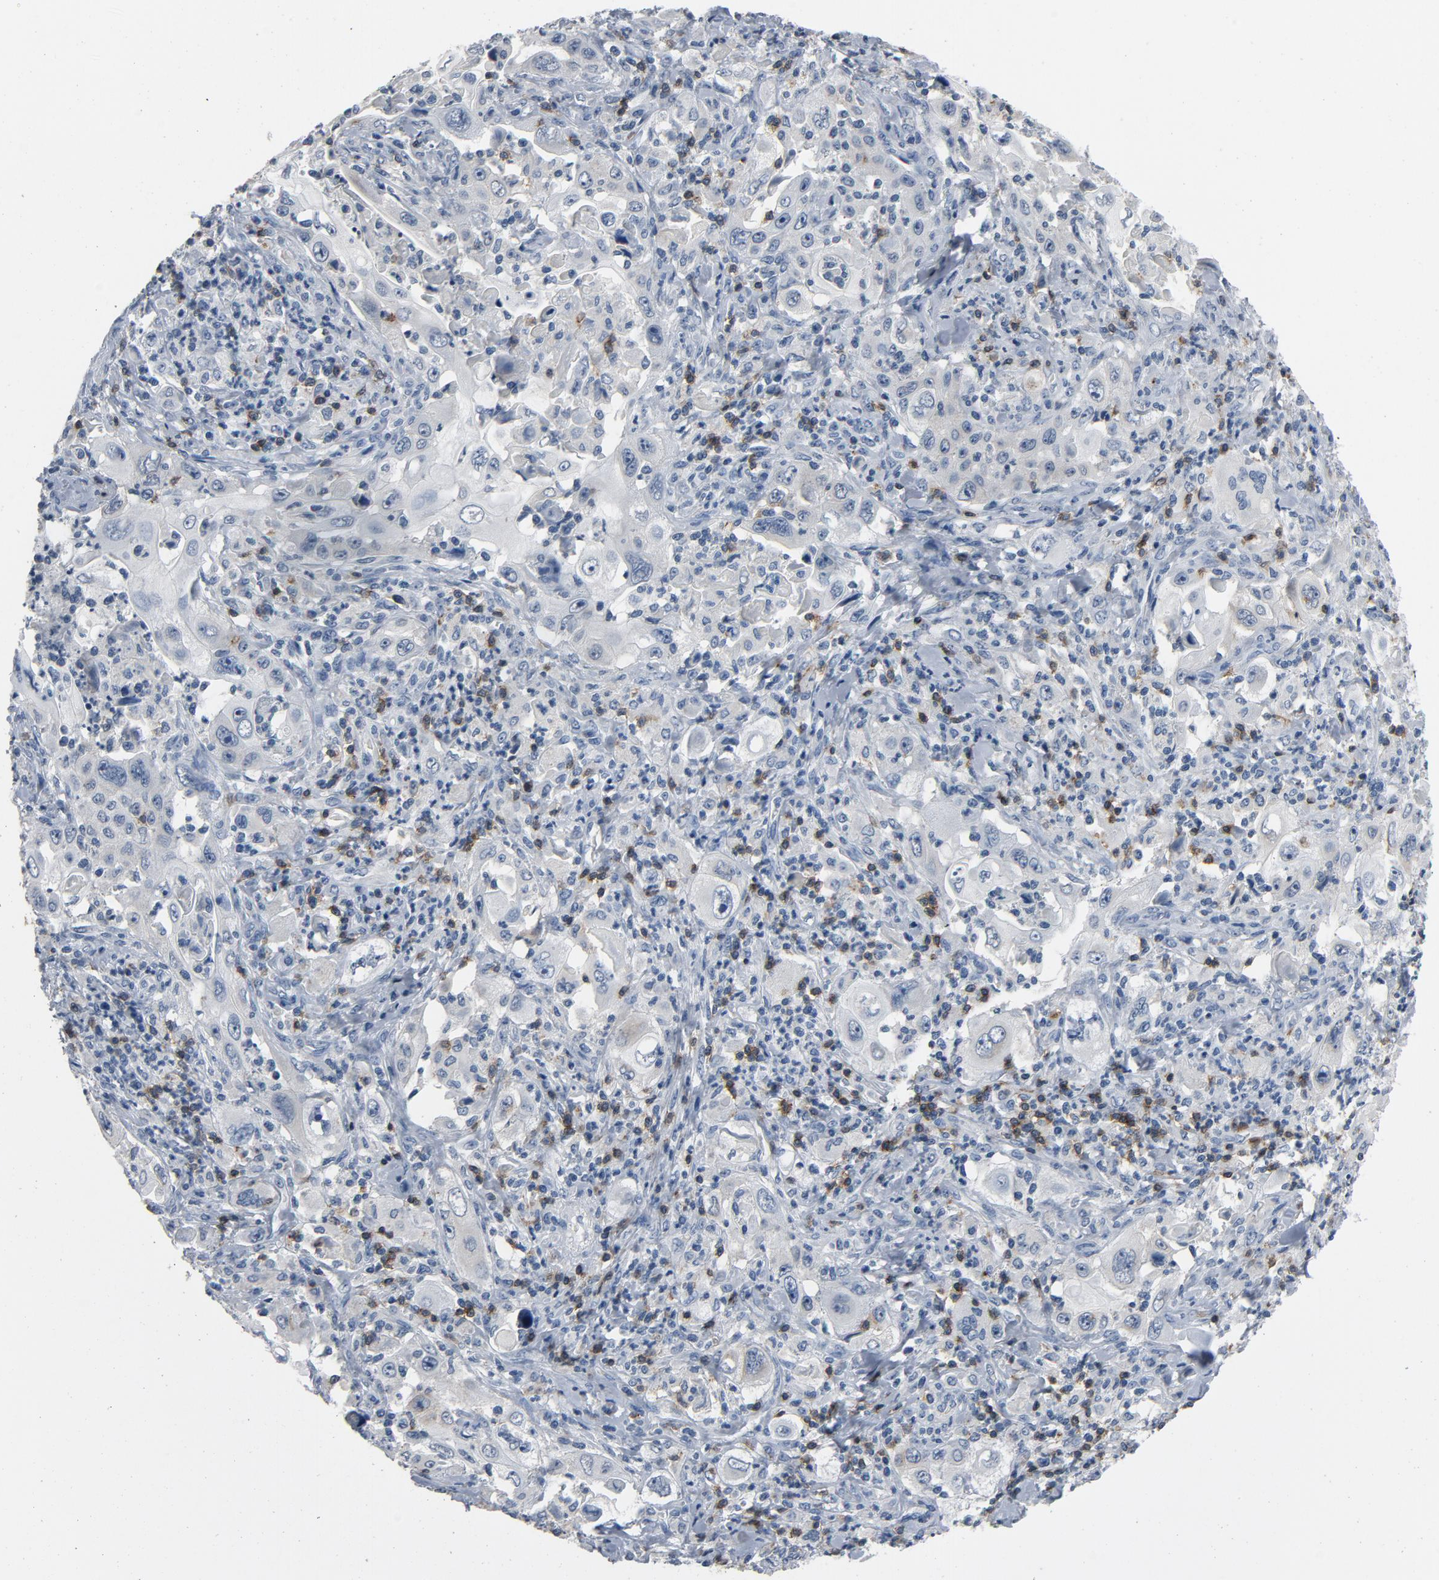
{"staining": {"intensity": "weak", "quantity": "<25%", "location": "cytoplasmic/membranous"}, "tissue": "pancreatic cancer", "cell_type": "Tumor cells", "image_type": "cancer", "snomed": [{"axis": "morphology", "description": "Adenocarcinoma, NOS"}, {"axis": "topography", "description": "Pancreas"}], "caption": "Immunohistochemistry (IHC) of adenocarcinoma (pancreatic) shows no staining in tumor cells. The staining was performed using DAB to visualize the protein expression in brown, while the nuclei were stained in blue with hematoxylin (Magnification: 20x).", "gene": "LCK", "patient": {"sex": "male", "age": 70}}